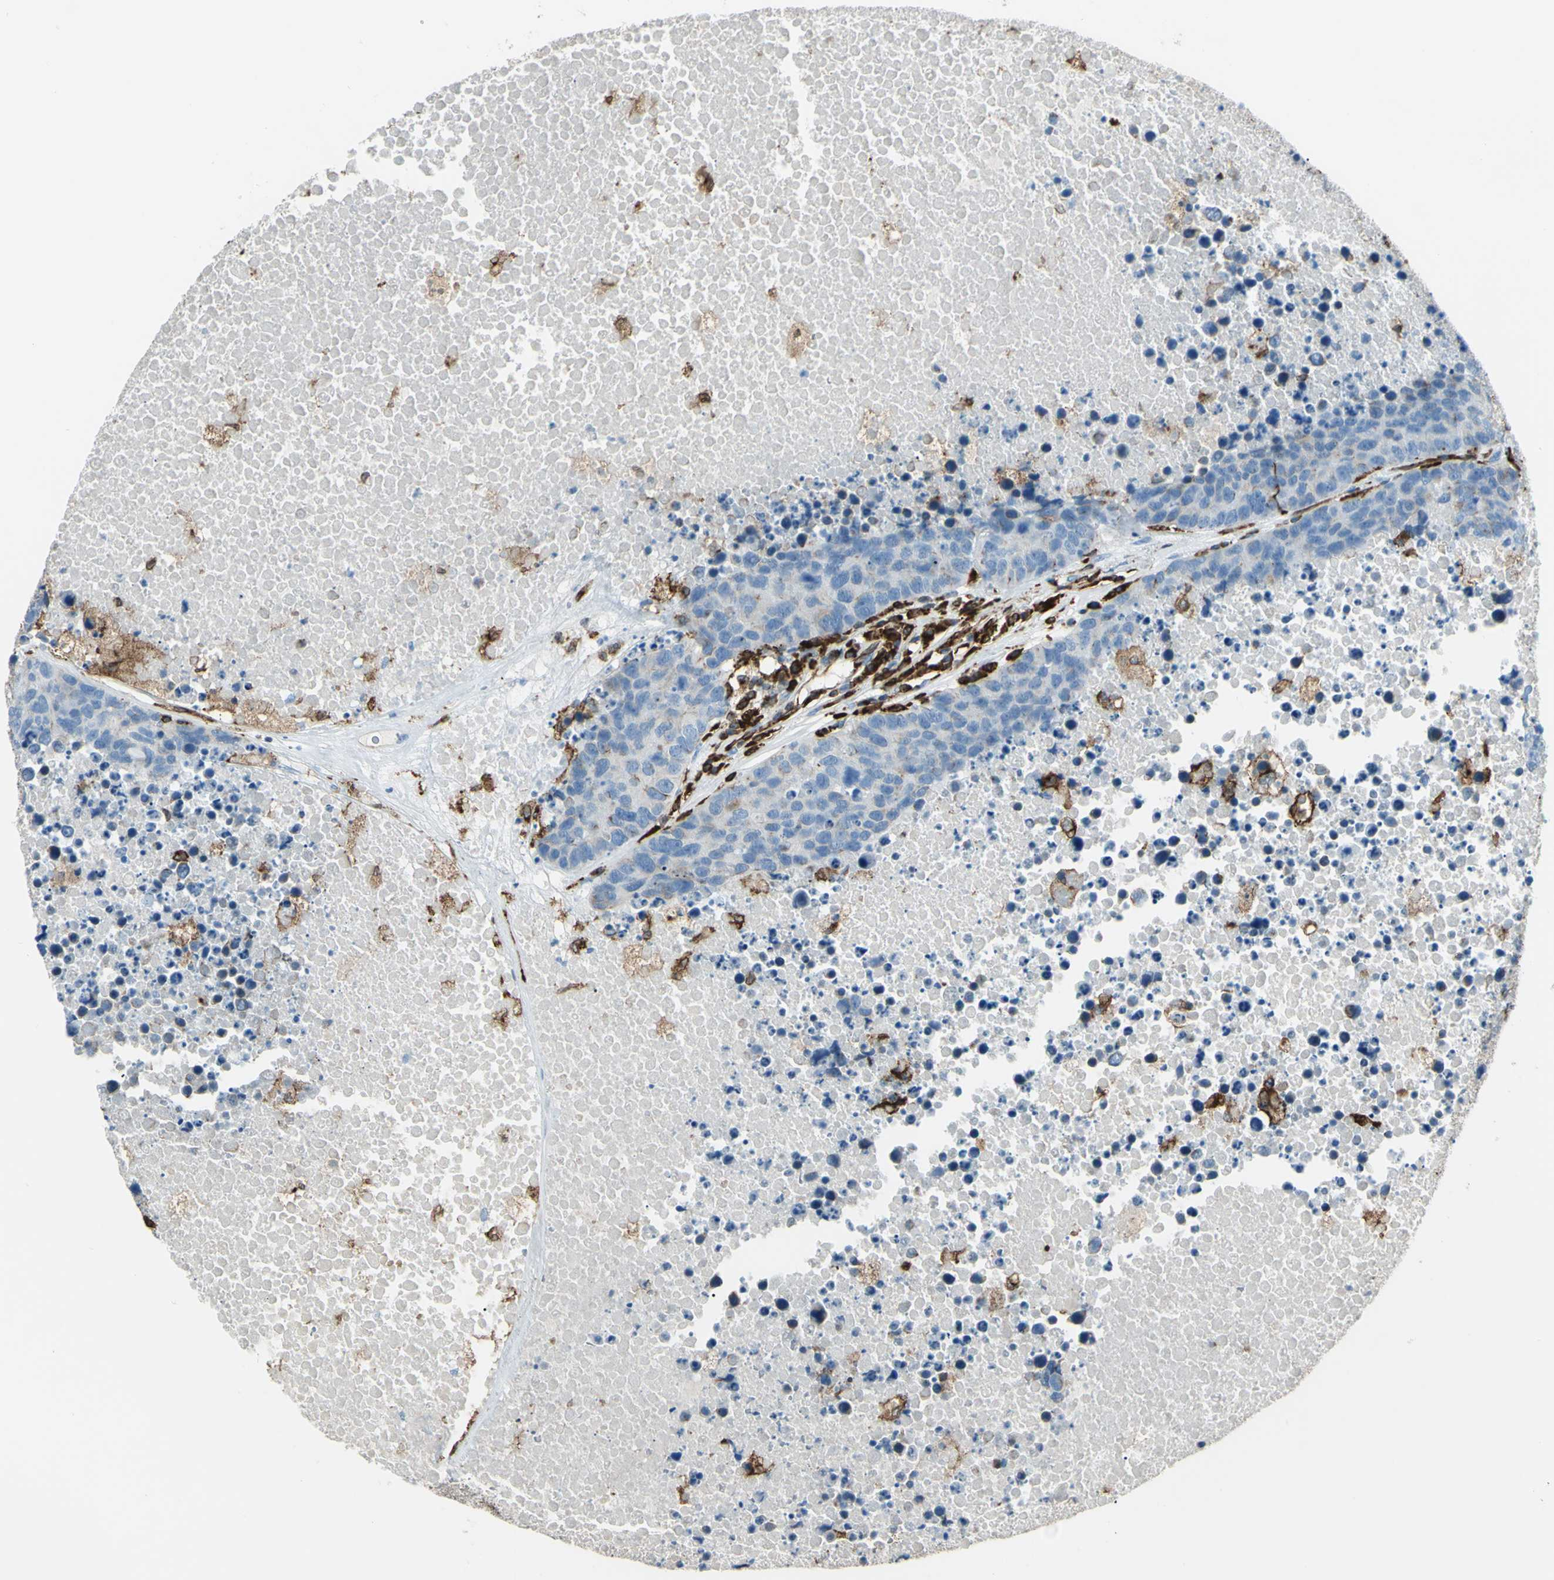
{"staining": {"intensity": "weak", "quantity": "25%-75%", "location": "cytoplasmic/membranous"}, "tissue": "carcinoid", "cell_type": "Tumor cells", "image_type": "cancer", "snomed": [{"axis": "morphology", "description": "Carcinoid, malignant, NOS"}, {"axis": "topography", "description": "Lung"}], "caption": "The immunohistochemical stain labels weak cytoplasmic/membranous positivity in tumor cells of carcinoid tissue. The staining is performed using DAB brown chromogen to label protein expression. The nuclei are counter-stained blue using hematoxylin.", "gene": "CD74", "patient": {"sex": "male", "age": 60}}